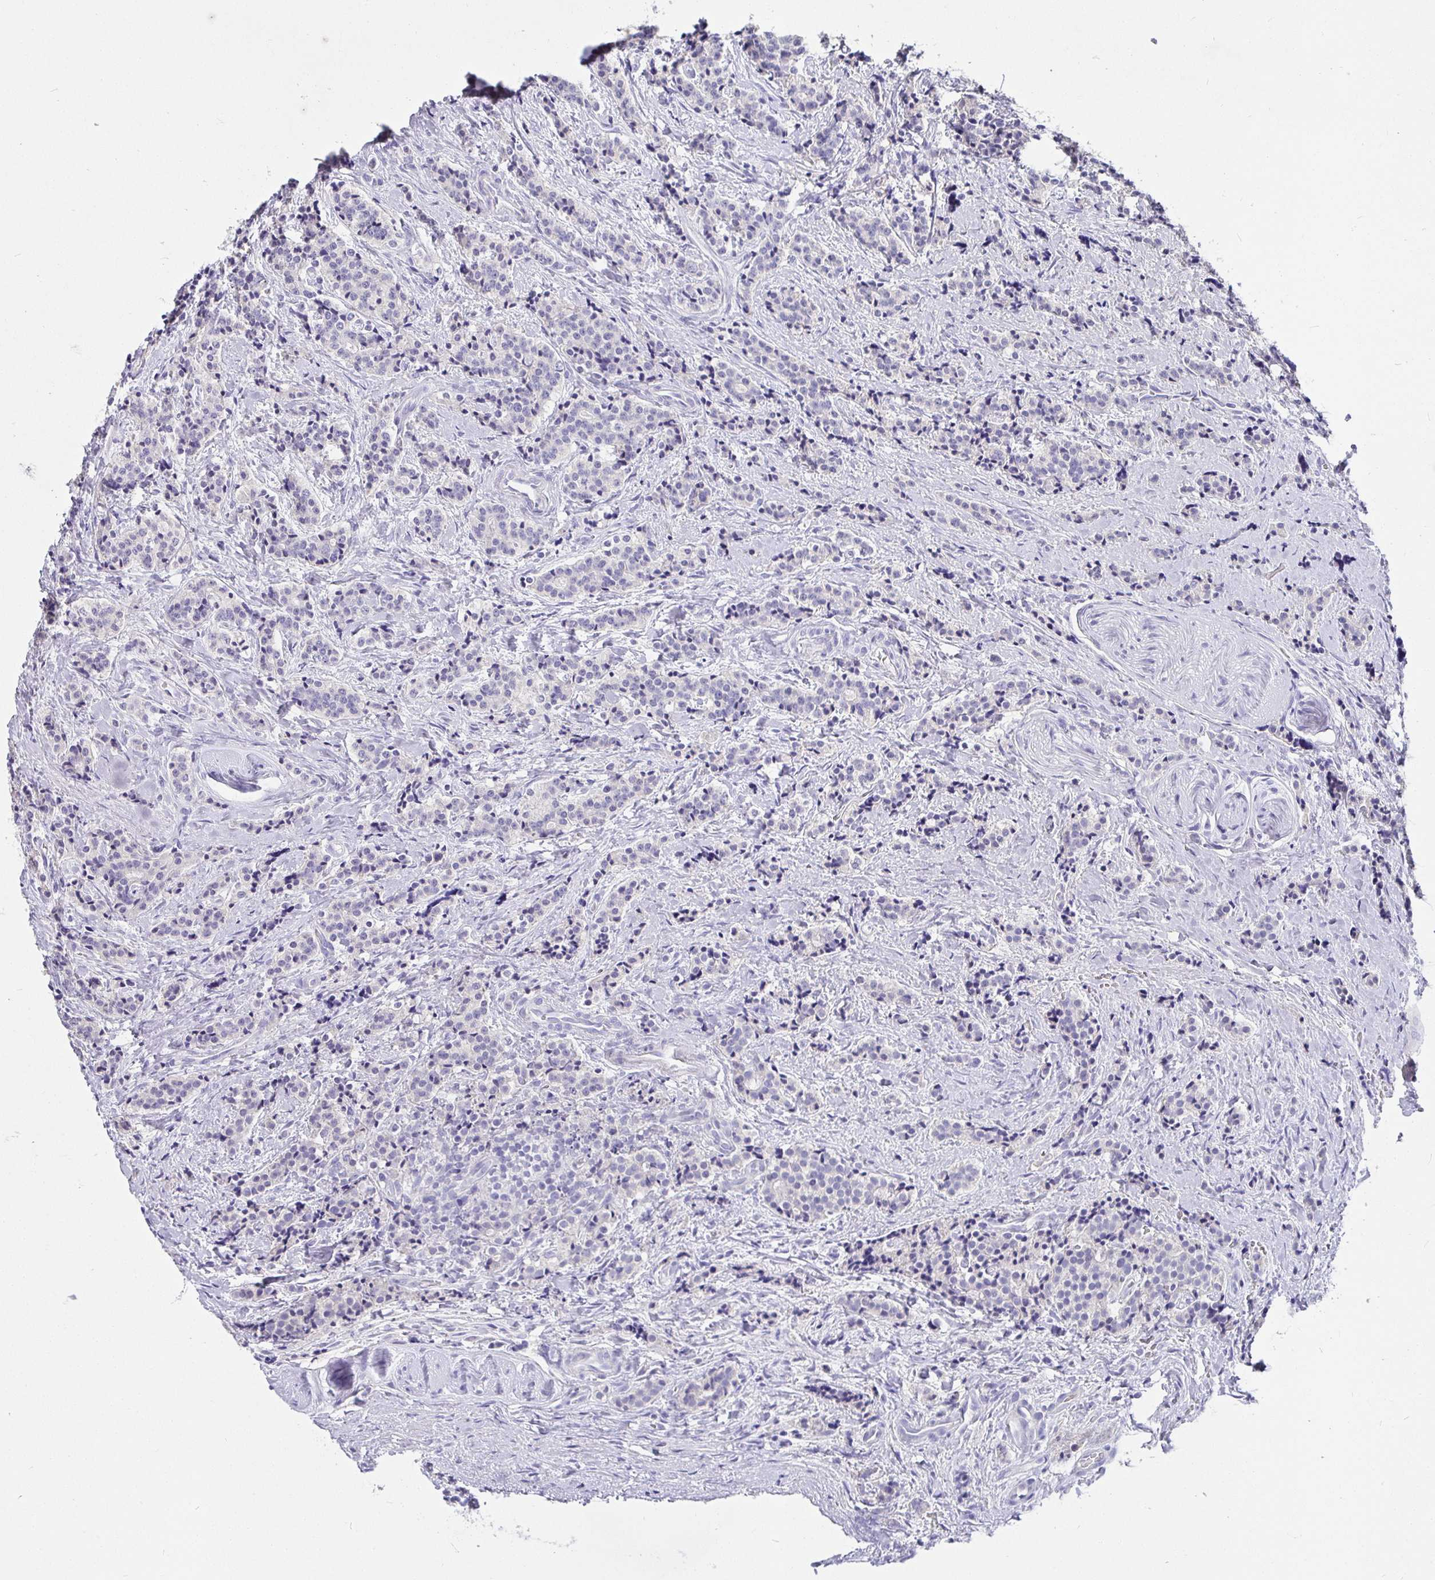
{"staining": {"intensity": "negative", "quantity": "none", "location": "none"}, "tissue": "carcinoid", "cell_type": "Tumor cells", "image_type": "cancer", "snomed": [{"axis": "morphology", "description": "Carcinoid, malignant, NOS"}, {"axis": "topography", "description": "Small intestine"}], "caption": "The micrograph exhibits no significant positivity in tumor cells of carcinoid (malignant).", "gene": "TPTE", "patient": {"sex": "female", "age": 73}}